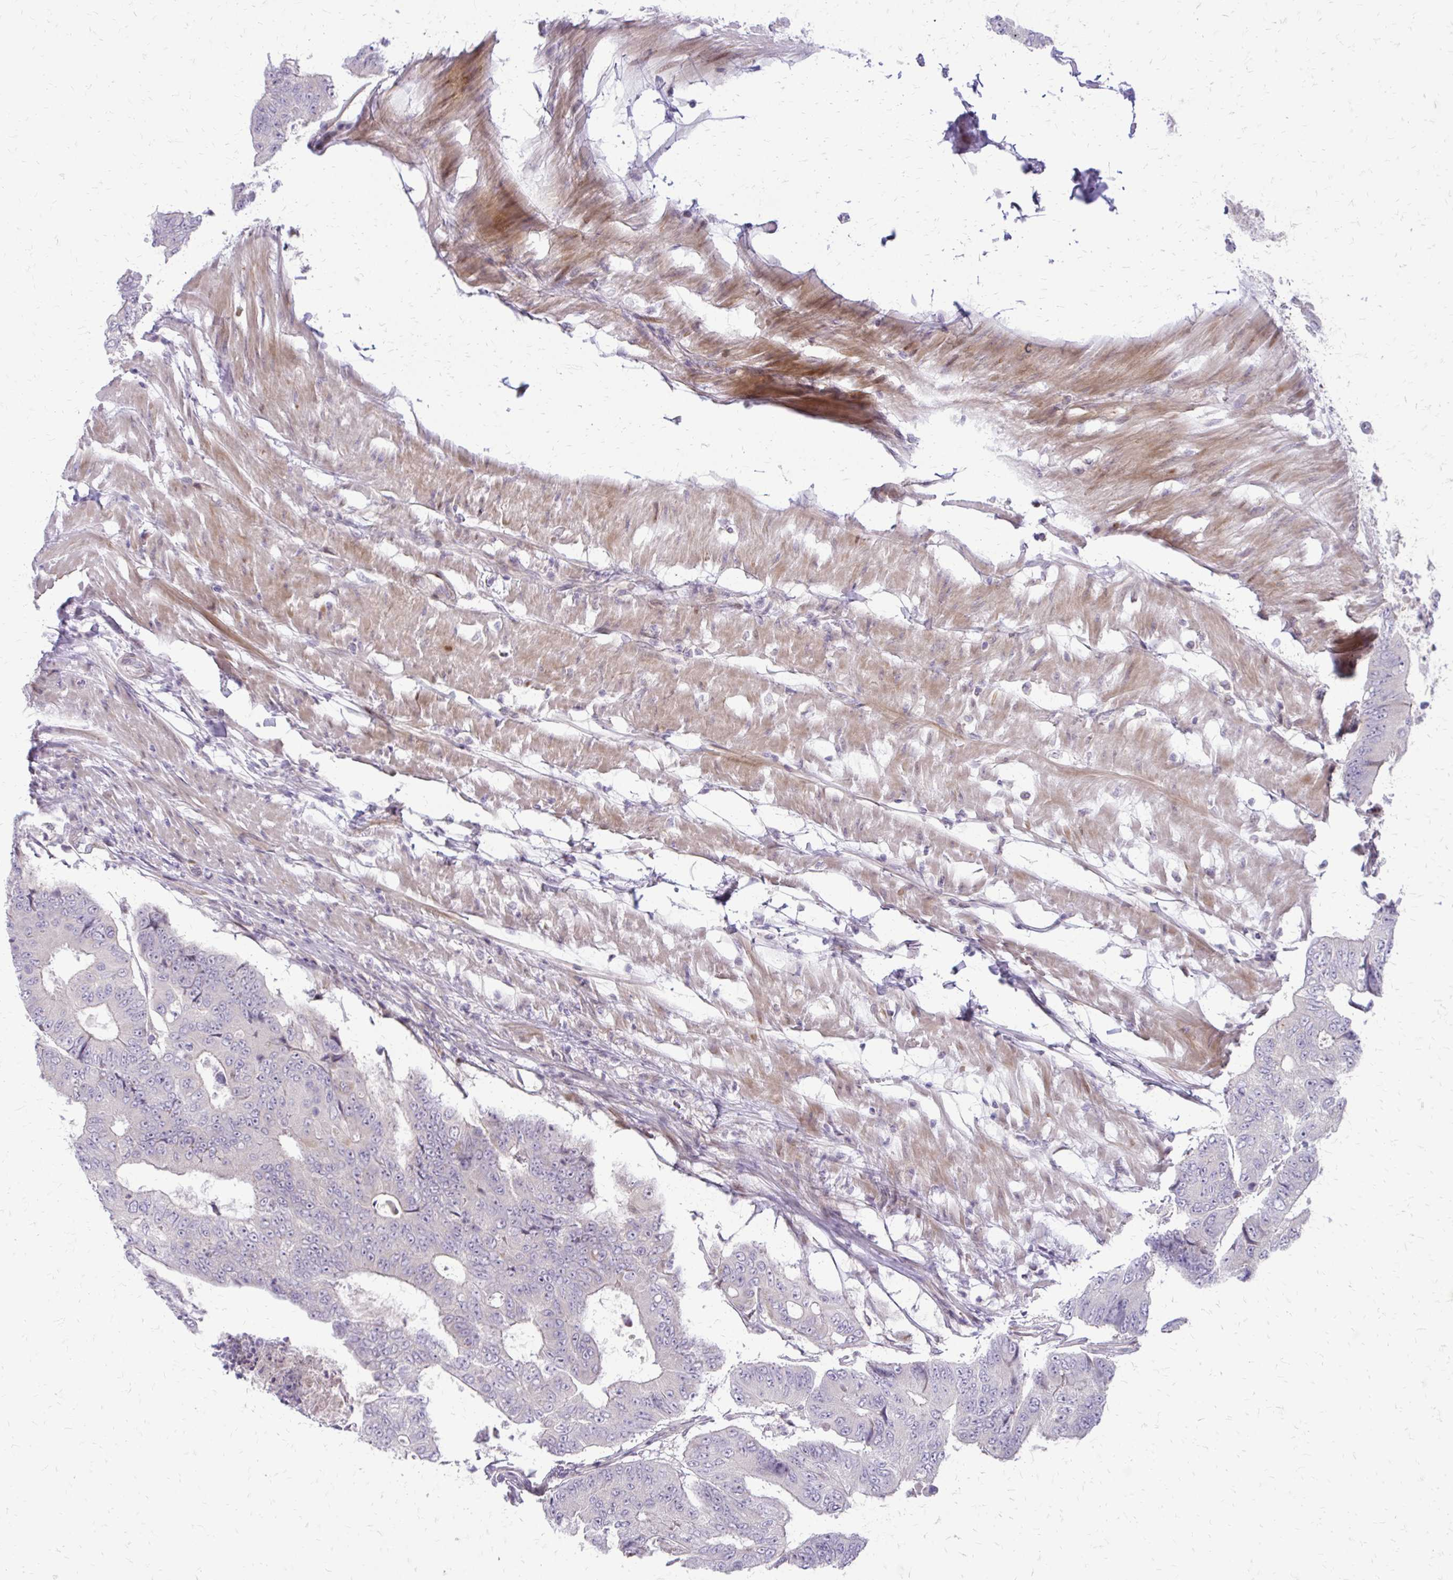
{"staining": {"intensity": "negative", "quantity": "none", "location": "none"}, "tissue": "colorectal cancer", "cell_type": "Tumor cells", "image_type": "cancer", "snomed": [{"axis": "morphology", "description": "Adenocarcinoma, NOS"}, {"axis": "topography", "description": "Colon"}], "caption": "This is an IHC image of human adenocarcinoma (colorectal). There is no expression in tumor cells.", "gene": "PPDPFL", "patient": {"sex": "female", "age": 48}}